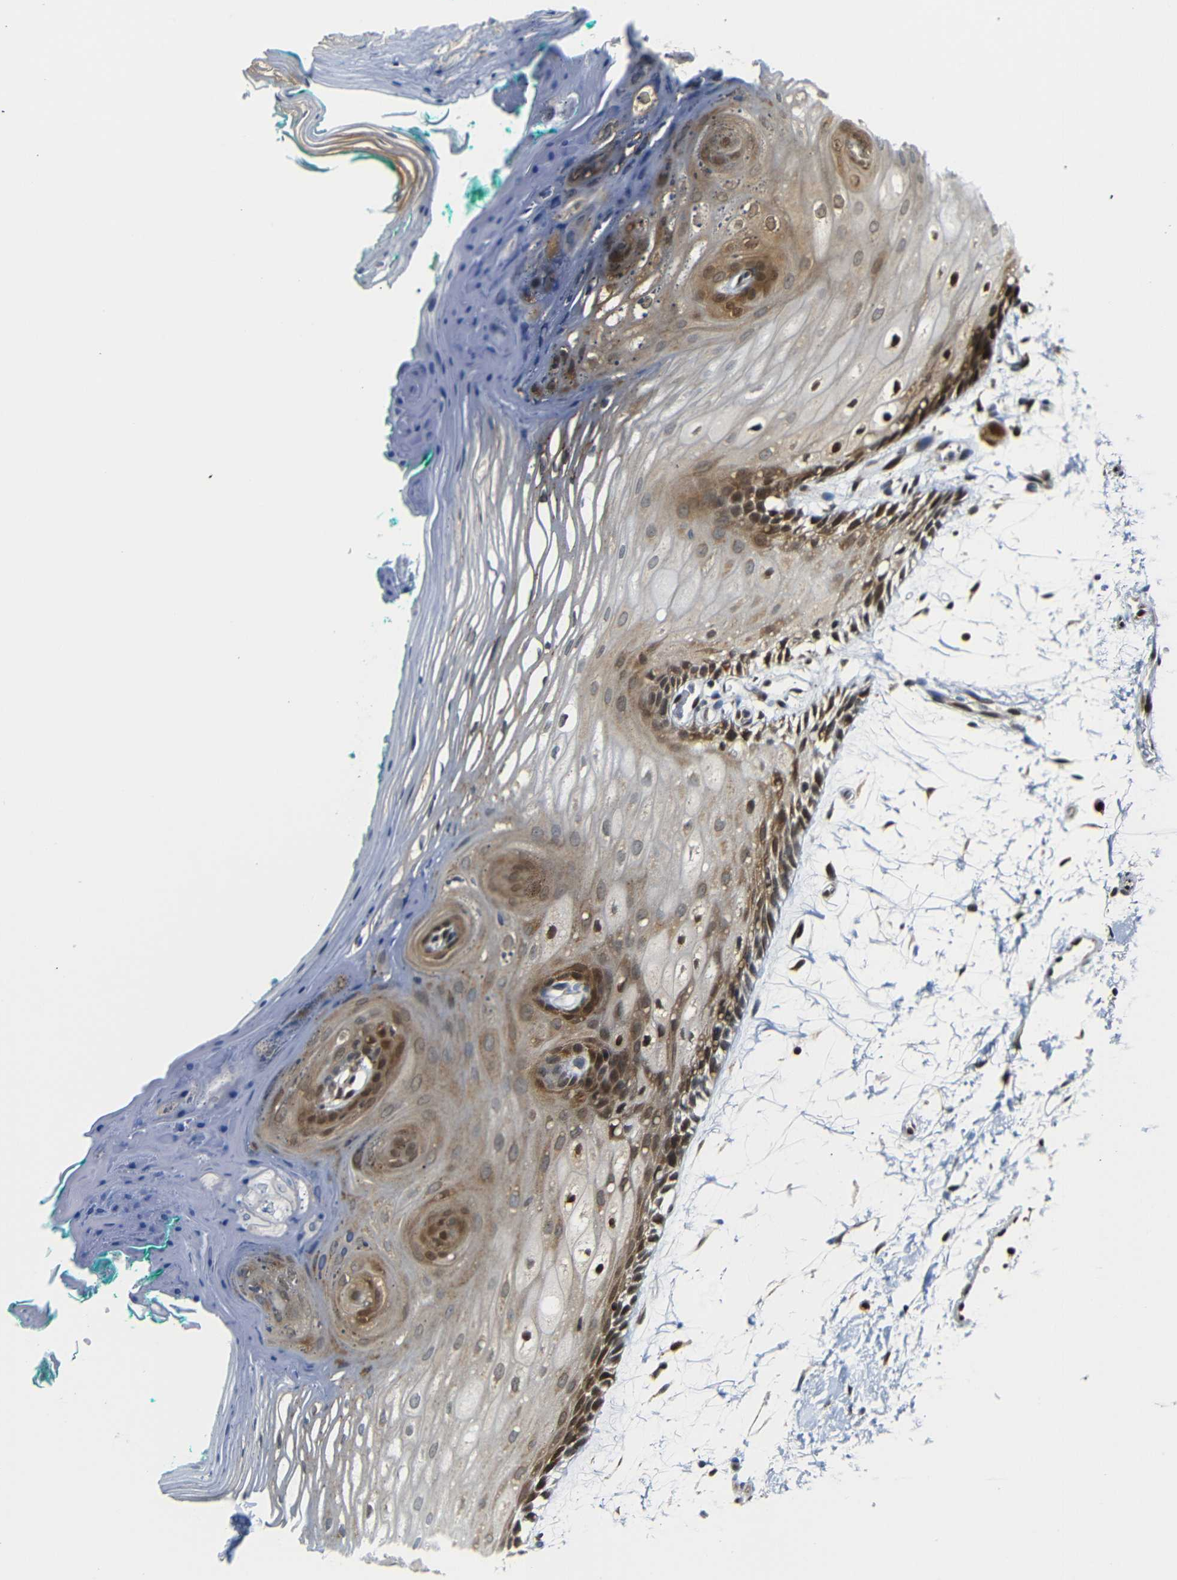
{"staining": {"intensity": "moderate", "quantity": "25%-75%", "location": "cytoplasmic/membranous,nuclear"}, "tissue": "oral mucosa", "cell_type": "Squamous epithelial cells", "image_type": "normal", "snomed": [{"axis": "morphology", "description": "Normal tissue, NOS"}, {"axis": "topography", "description": "Skeletal muscle"}, {"axis": "topography", "description": "Oral tissue"}, {"axis": "topography", "description": "Peripheral nerve tissue"}], "caption": "Moderate cytoplasmic/membranous,nuclear positivity for a protein is identified in approximately 25%-75% of squamous epithelial cells of unremarkable oral mucosa using immunohistochemistry.", "gene": "SPCS2", "patient": {"sex": "female", "age": 84}}